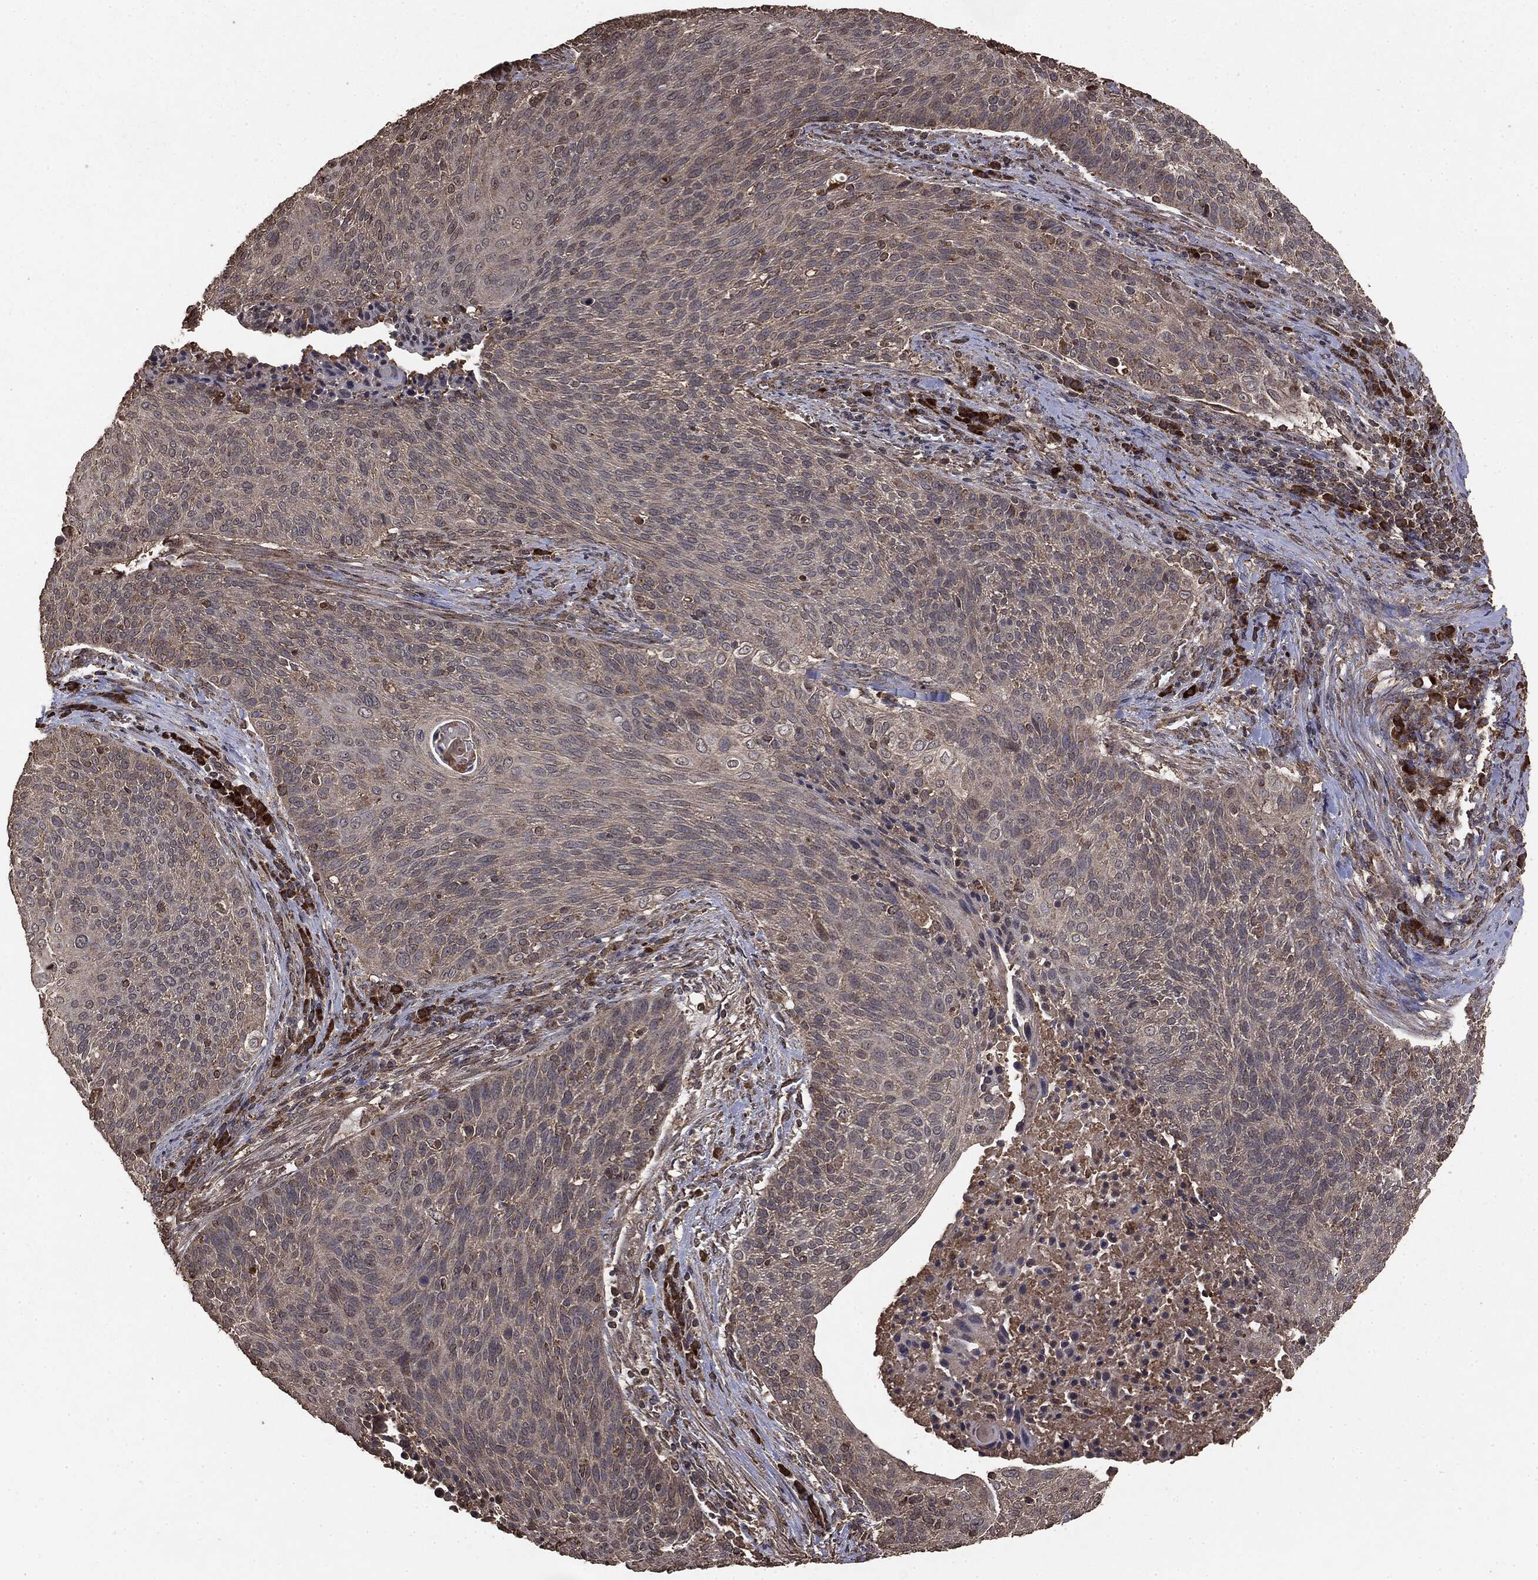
{"staining": {"intensity": "negative", "quantity": "none", "location": "none"}, "tissue": "cervical cancer", "cell_type": "Tumor cells", "image_type": "cancer", "snomed": [{"axis": "morphology", "description": "Squamous cell carcinoma, NOS"}, {"axis": "topography", "description": "Cervix"}], "caption": "Immunohistochemistry photomicrograph of neoplastic tissue: human cervical cancer (squamous cell carcinoma) stained with DAB (3,3'-diaminobenzidine) shows no significant protein positivity in tumor cells.", "gene": "MTOR", "patient": {"sex": "female", "age": 31}}